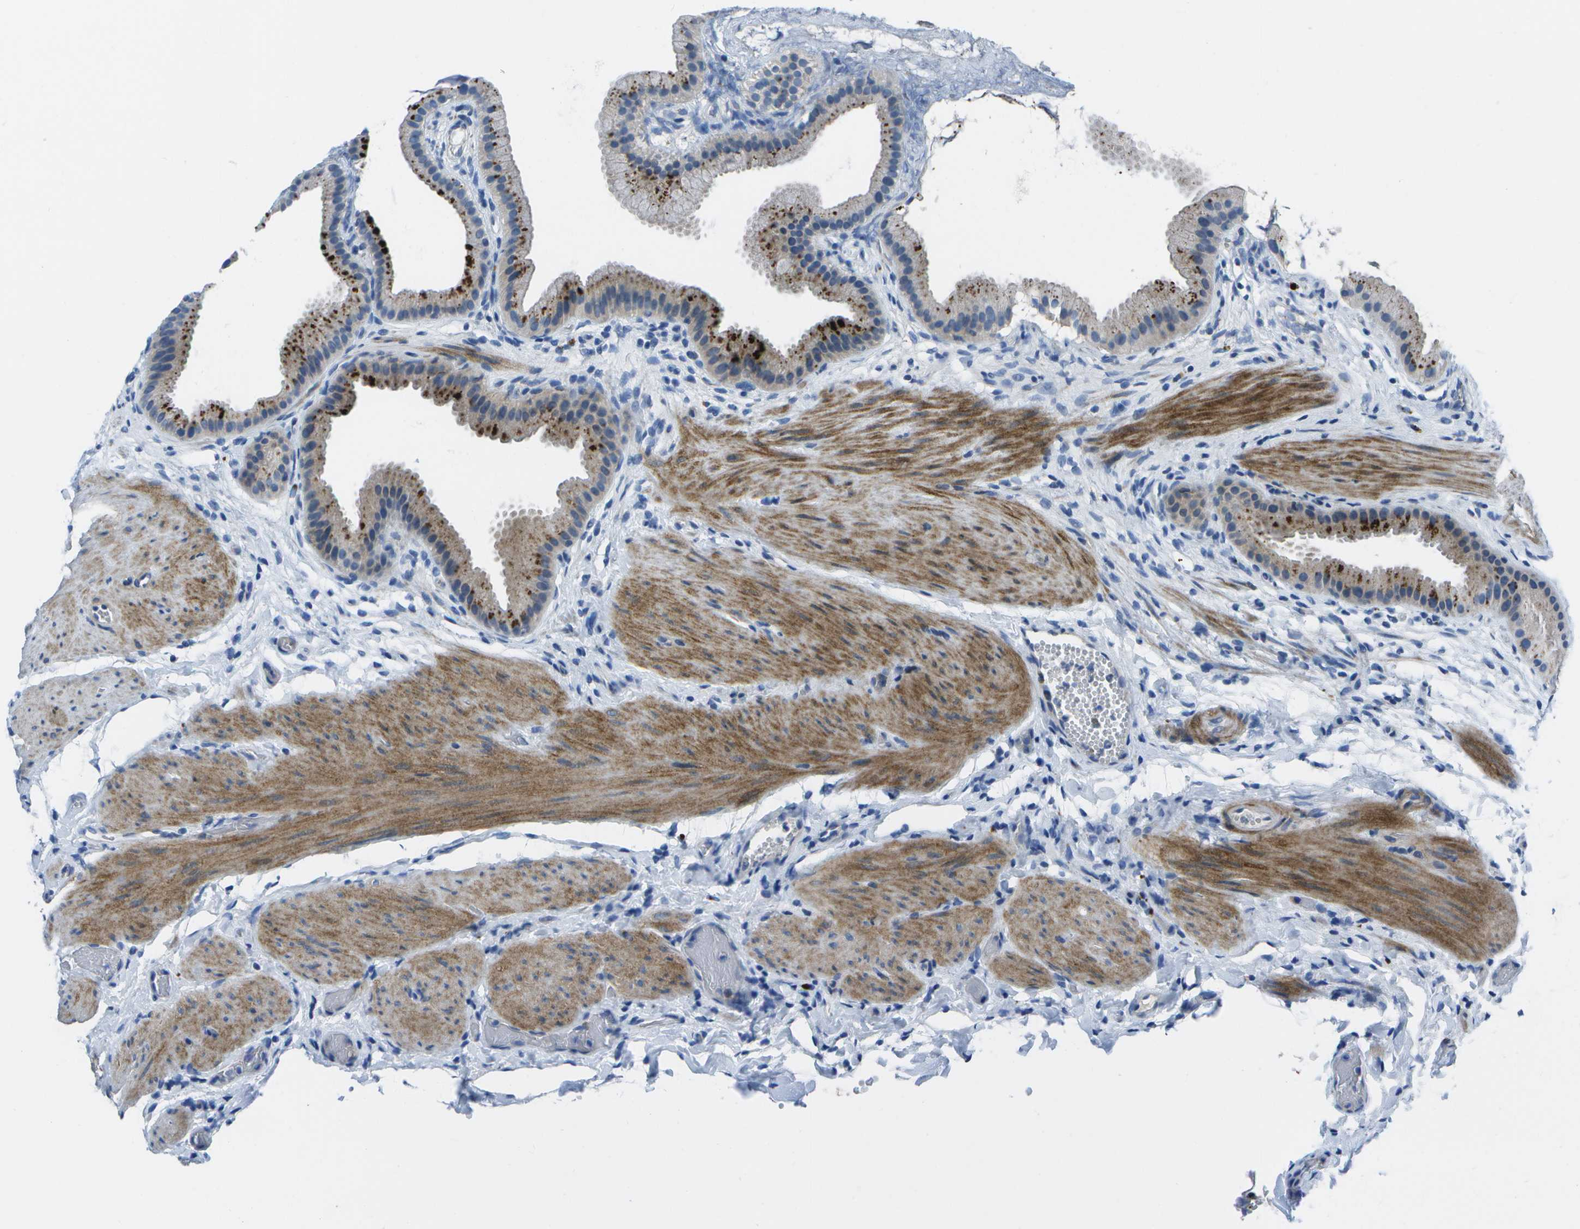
{"staining": {"intensity": "weak", "quantity": "<25%", "location": "cytoplasmic/membranous"}, "tissue": "gallbladder", "cell_type": "Glandular cells", "image_type": "normal", "snomed": [{"axis": "morphology", "description": "Normal tissue, NOS"}, {"axis": "topography", "description": "Gallbladder"}], "caption": "Immunohistochemical staining of benign gallbladder demonstrates no significant staining in glandular cells.", "gene": "DCT", "patient": {"sex": "female", "age": 64}}